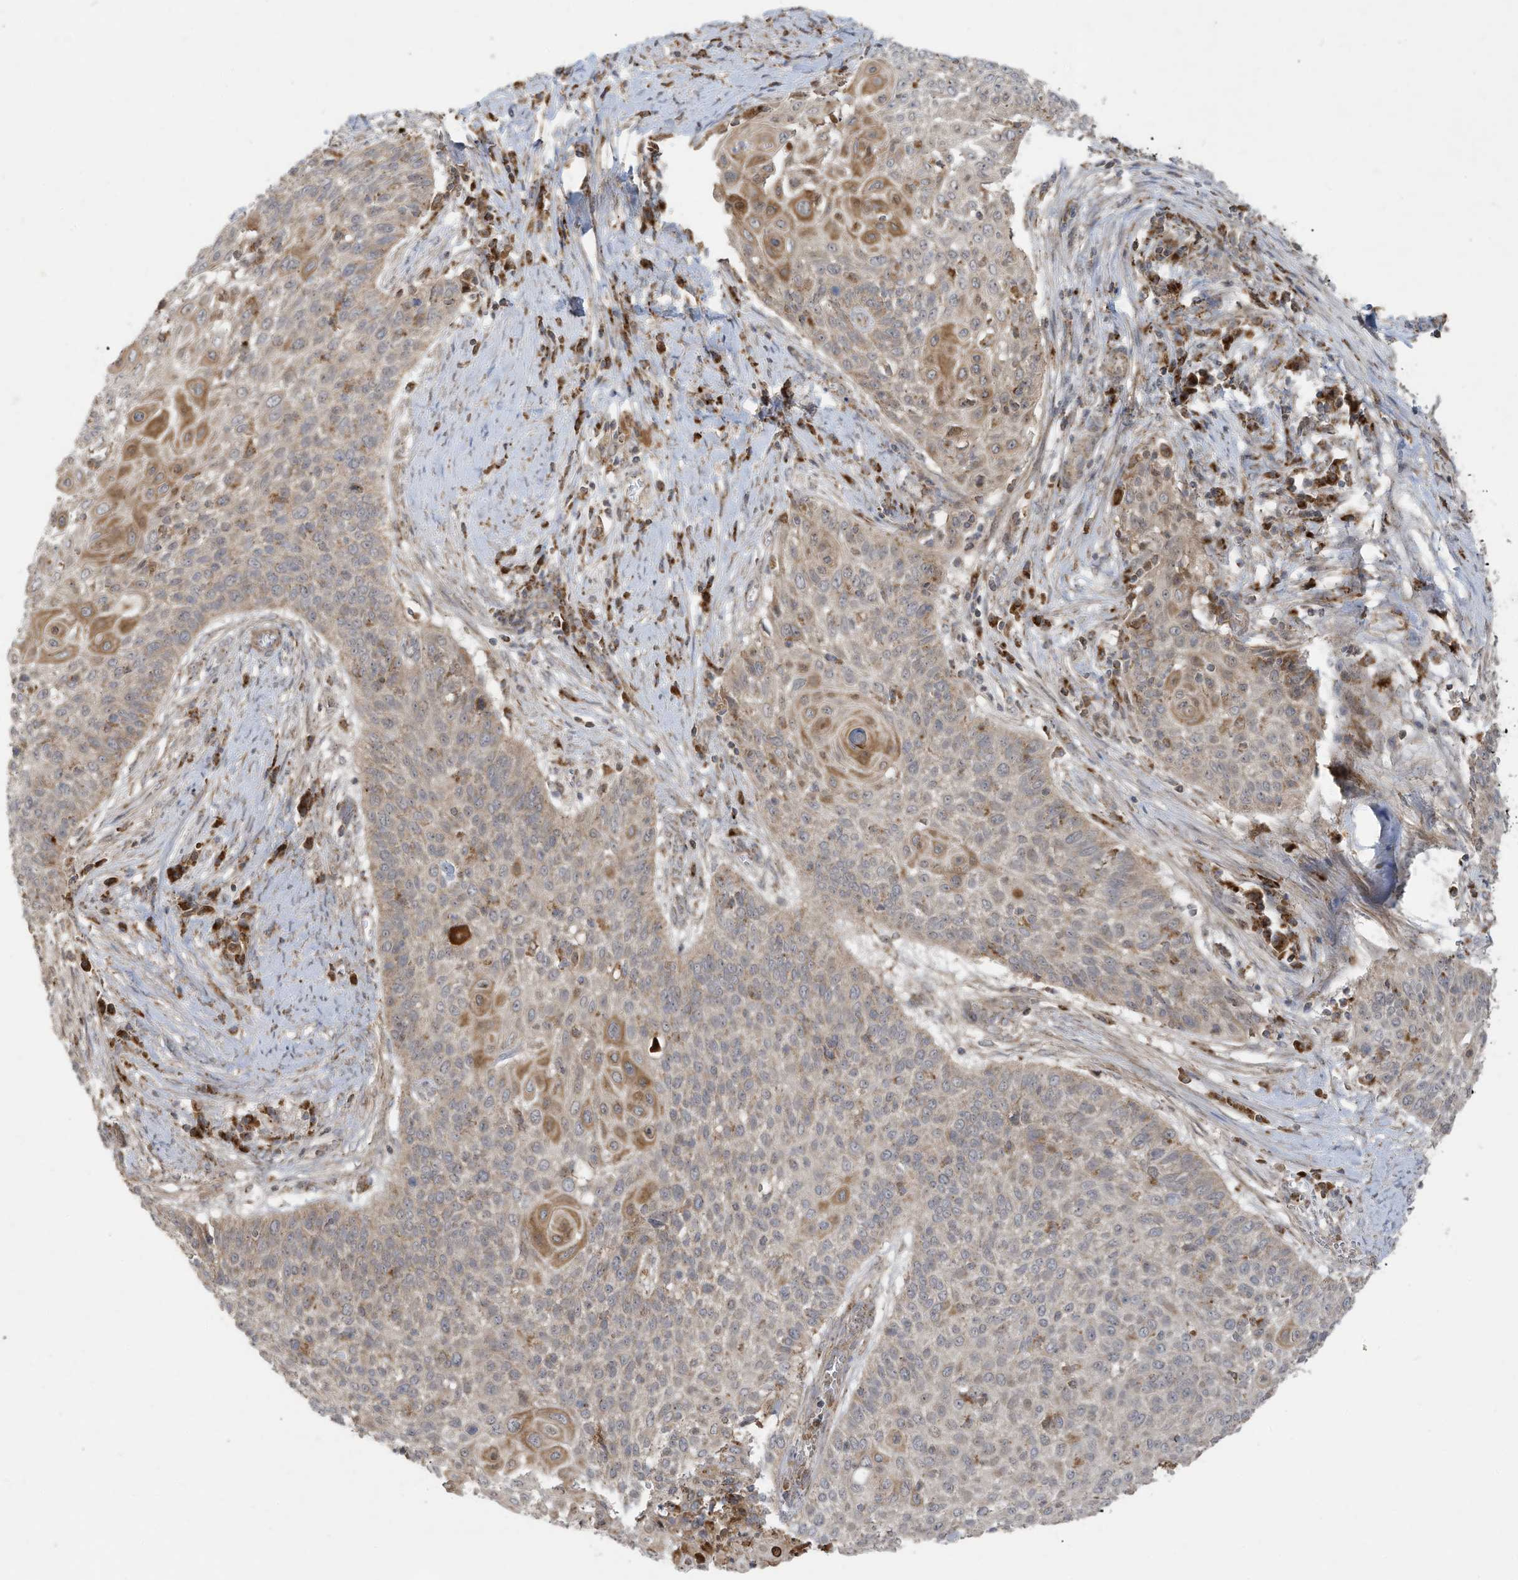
{"staining": {"intensity": "moderate", "quantity": "<25%", "location": "cytoplasmic/membranous"}, "tissue": "cervical cancer", "cell_type": "Tumor cells", "image_type": "cancer", "snomed": [{"axis": "morphology", "description": "Squamous cell carcinoma, NOS"}, {"axis": "topography", "description": "Cervix"}], "caption": "Cervical cancer stained for a protein reveals moderate cytoplasmic/membranous positivity in tumor cells. (Brightfield microscopy of DAB IHC at high magnification).", "gene": "C2orf74", "patient": {"sex": "female", "age": 39}}